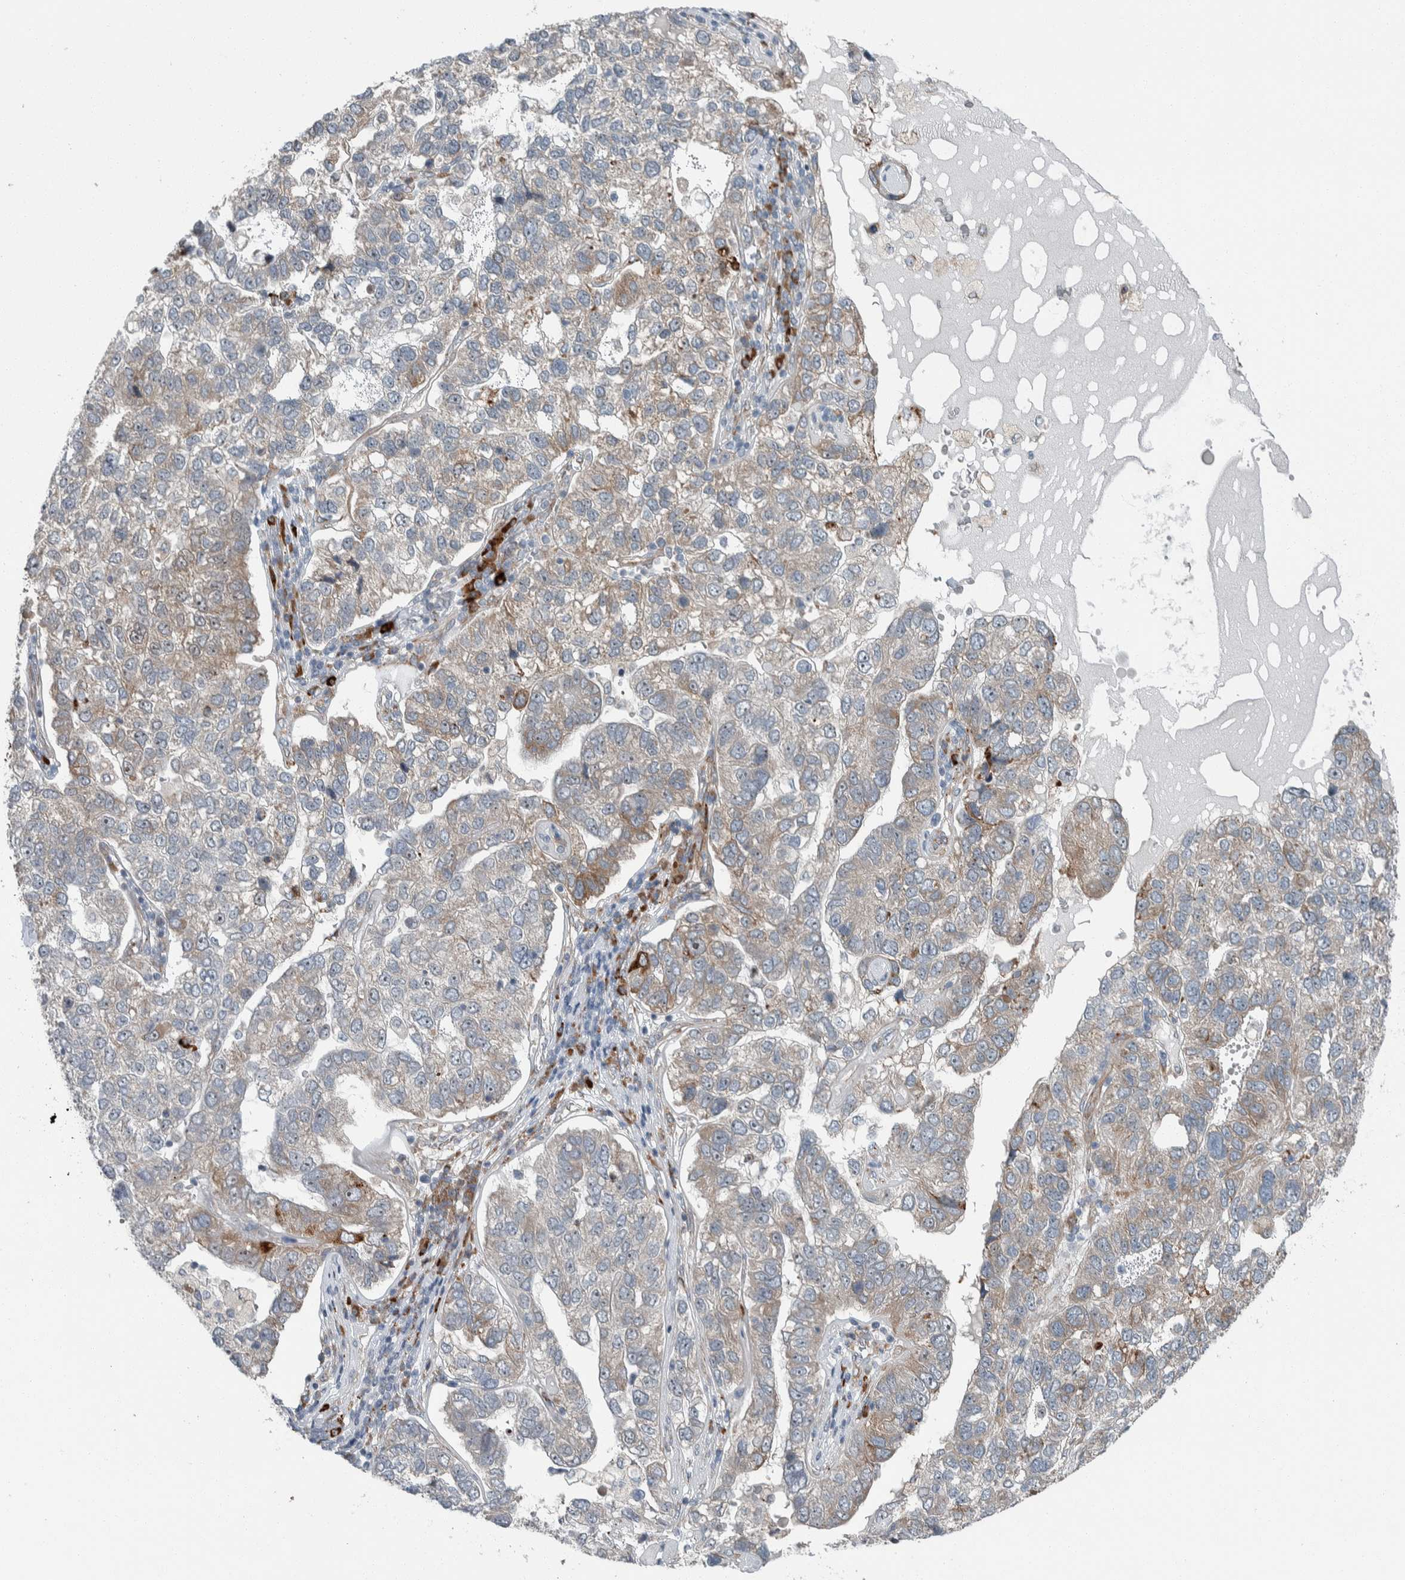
{"staining": {"intensity": "weak", "quantity": "<25%", "location": "cytoplasmic/membranous,nuclear"}, "tissue": "pancreatic cancer", "cell_type": "Tumor cells", "image_type": "cancer", "snomed": [{"axis": "morphology", "description": "Adenocarcinoma, NOS"}, {"axis": "topography", "description": "Pancreas"}], "caption": "This image is of adenocarcinoma (pancreatic) stained with immunohistochemistry to label a protein in brown with the nuclei are counter-stained blue. There is no staining in tumor cells. Nuclei are stained in blue.", "gene": "USP25", "patient": {"sex": "female", "age": 61}}